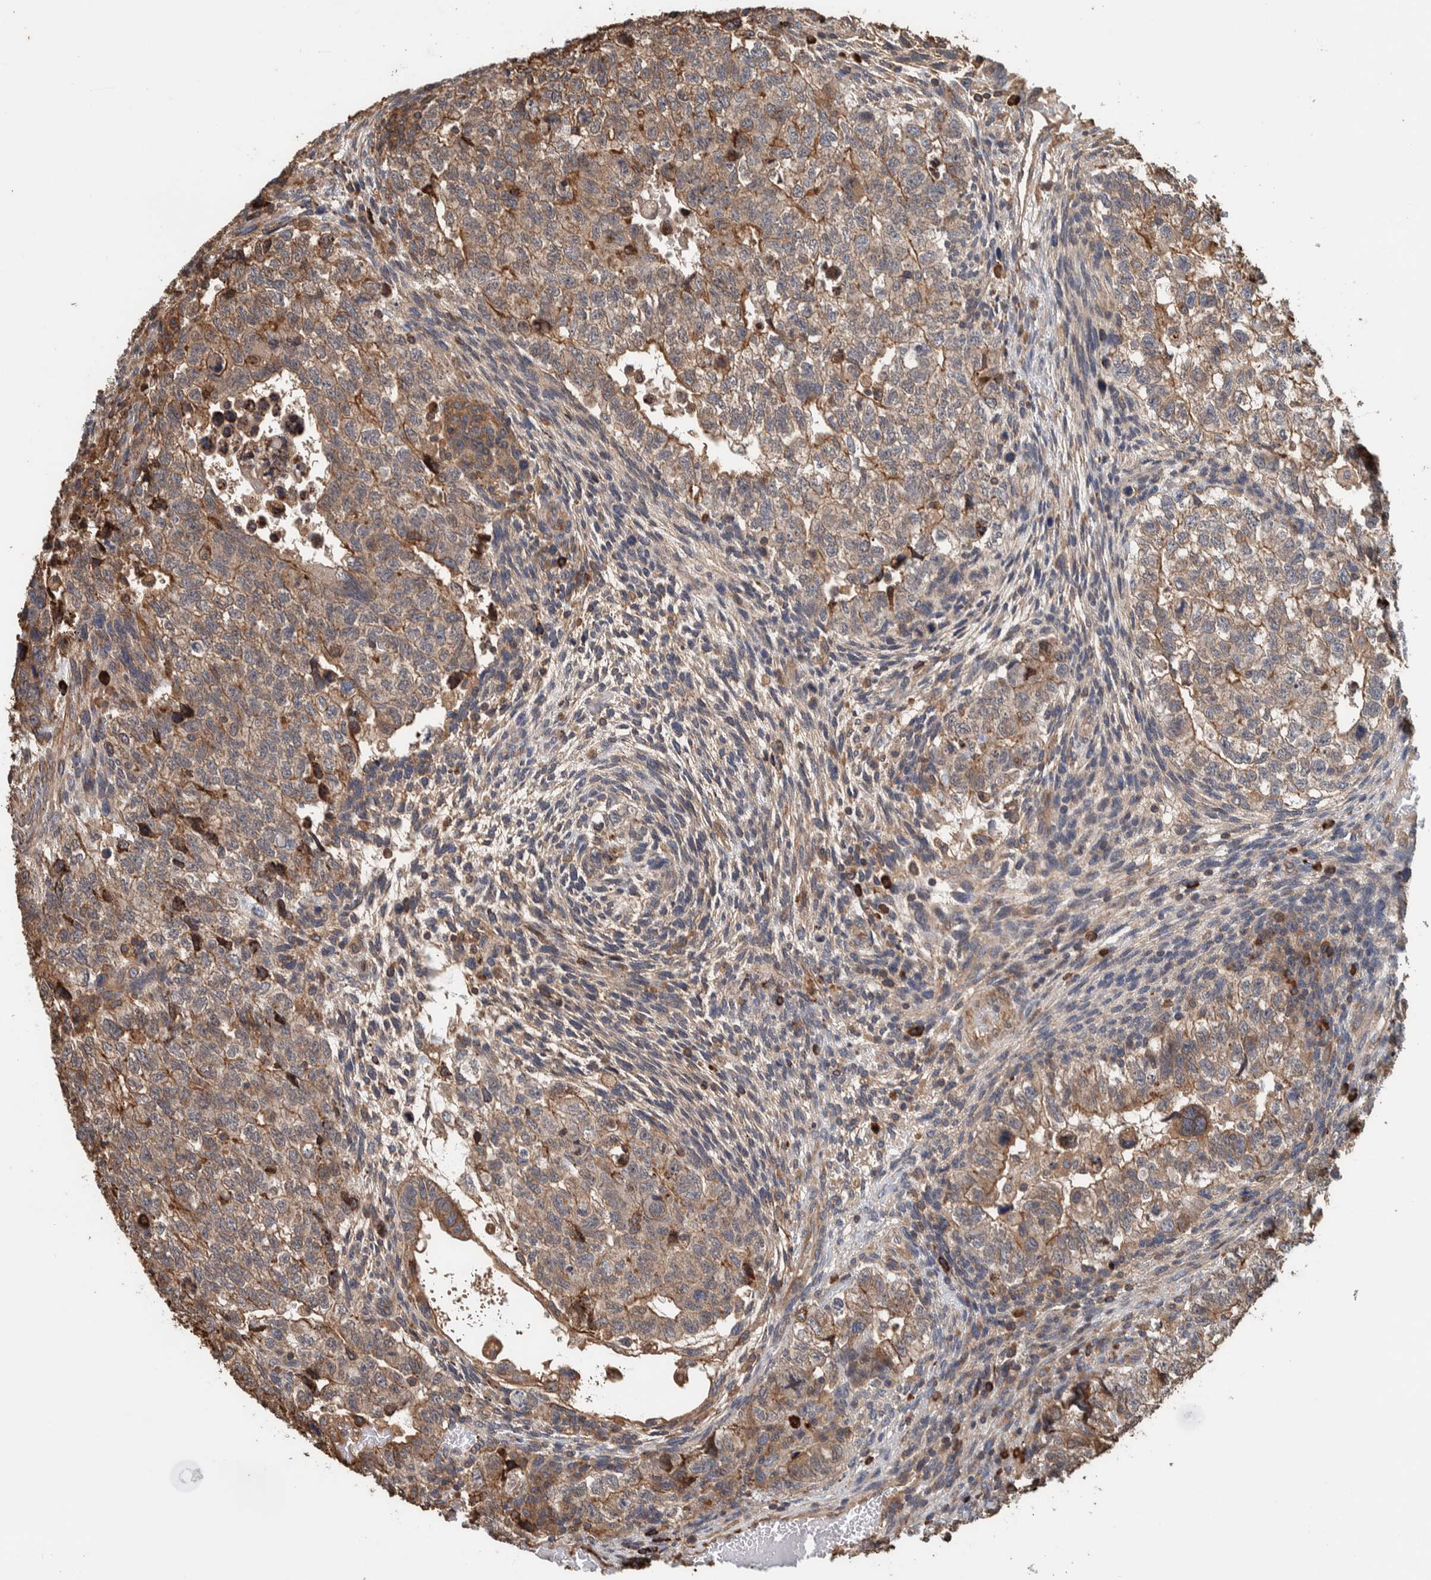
{"staining": {"intensity": "moderate", "quantity": ">75%", "location": "cytoplasmic/membranous"}, "tissue": "testis cancer", "cell_type": "Tumor cells", "image_type": "cancer", "snomed": [{"axis": "morphology", "description": "Carcinoma, Embryonal, NOS"}, {"axis": "topography", "description": "Testis"}], "caption": "Protein staining of testis cancer (embryonal carcinoma) tissue exhibits moderate cytoplasmic/membranous expression in about >75% of tumor cells. The protein is stained brown, and the nuclei are stained in blue (DAB IHC with brightfield microscopy, high magnification).", "gene": "PLA2G3", "patient": {"sex": "male", "age": 36}}